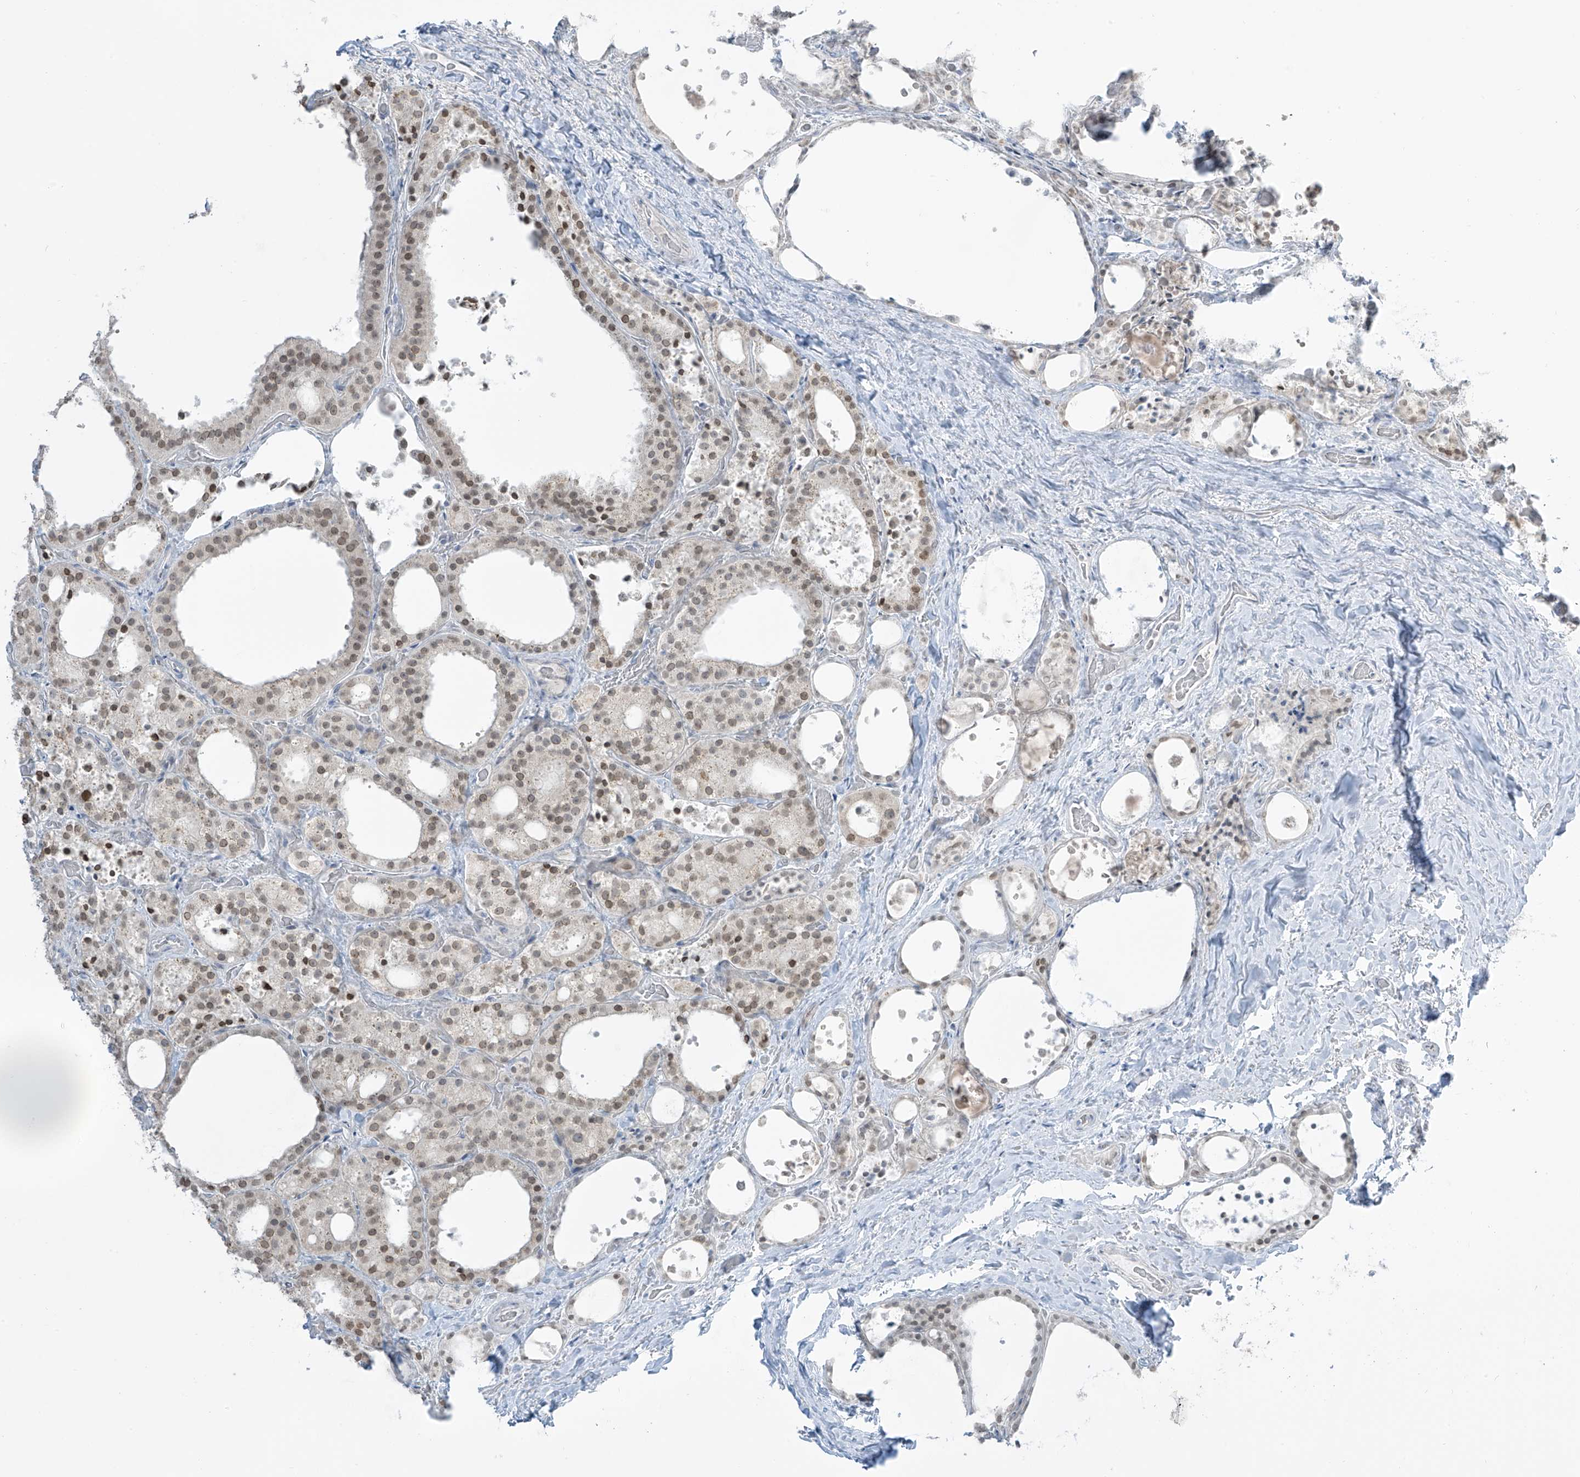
{"staining": {"intensity": "moderate", "quantity": ">75%", "location": "nuclear"}, "tissue": "thyroid cancer", "cell_type": "Tumor cells", "image_type": "cancer", "snomed": [{"axis": "morphology", "description": "Papillary adenocarcinoma, NOS"}, {"axis": "topography", "description": "Thyroid gland"}], "caption": "Thyroid papillary adenocarcinoma stained for a protein (brown) displays moderate nuclear positive positivity in approximately >75% of tumor cells.", "gene": "PRDM6", "patient": {"sex": "male", "age": 77}}